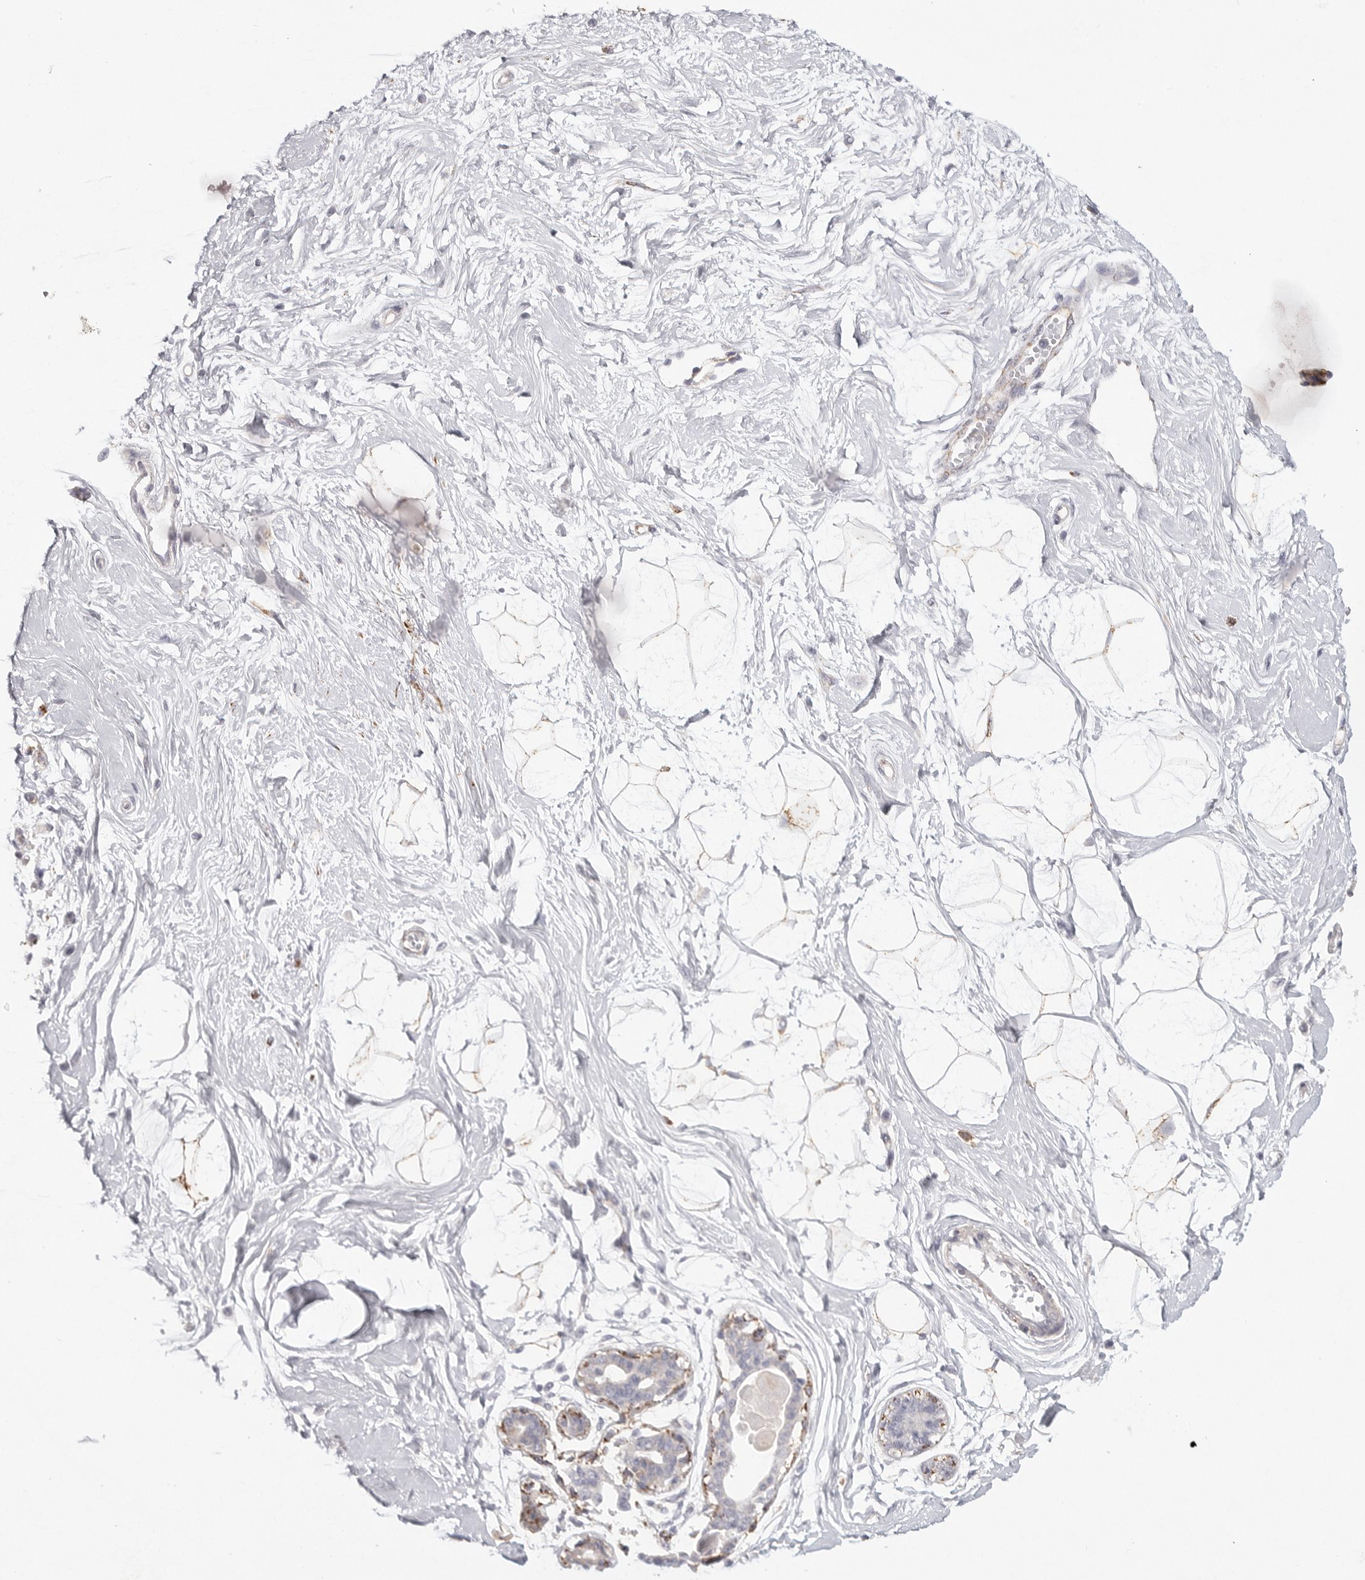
{"staining": {"intensity": "negative", "quantity": "none", "location": "none"}, "tissue": "breast", "cell_type": "Adipocytes", "image_type": "normal", "snomed": [{"axis": "morphology", "description": "Normal tissue, NOS"}, {"axis": "topography", "description": "Breast"}], "caption": "IHC histopathology image of benign breast: human breast stained with DAB (3,3'-diaminobenzidine) shows no significant protein staining in adipocytes.", "gene": "ELP3", "patient": {"sex": "female", "age": 45}}